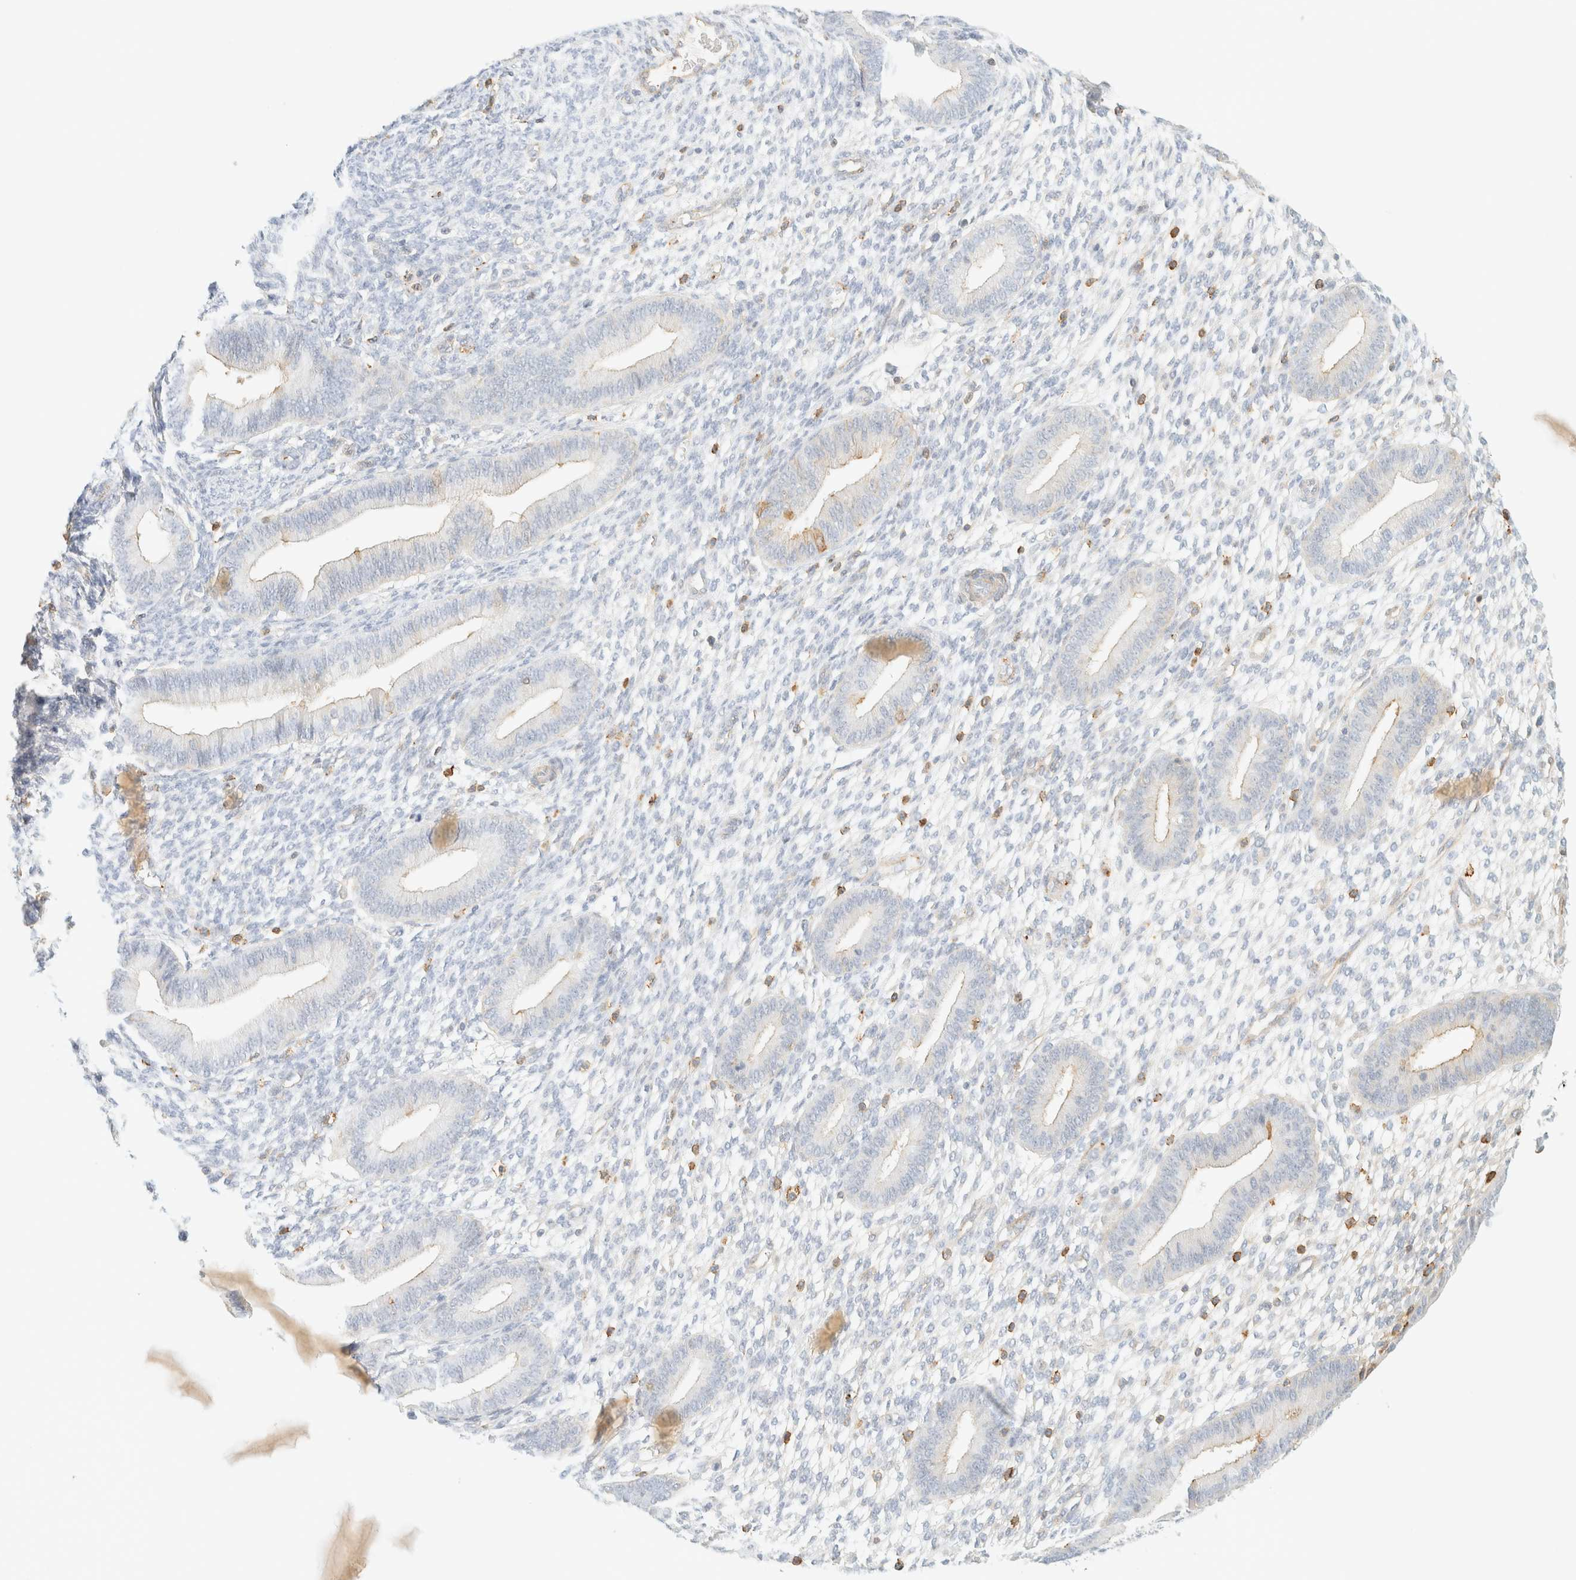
{"staining": {"intensity": "negative", "quantity": "none", "location": "none"}, "tissue": "endometrium", "cell_type": "Cells in endometrial stroma", "image_type": "normal", "snomed": [{"axis": "morphology", "description": "Normal tissue, NOS"}, {"axis": "topography", "description": "Endometrium"}], "caption": "This is an immunohistochemistry micrograph of unremarkable endometrium. There is no positivity in cells in endometrial stroma.", "gene": "OTOP2", "patient": {"sex": "female", "age": 46}}